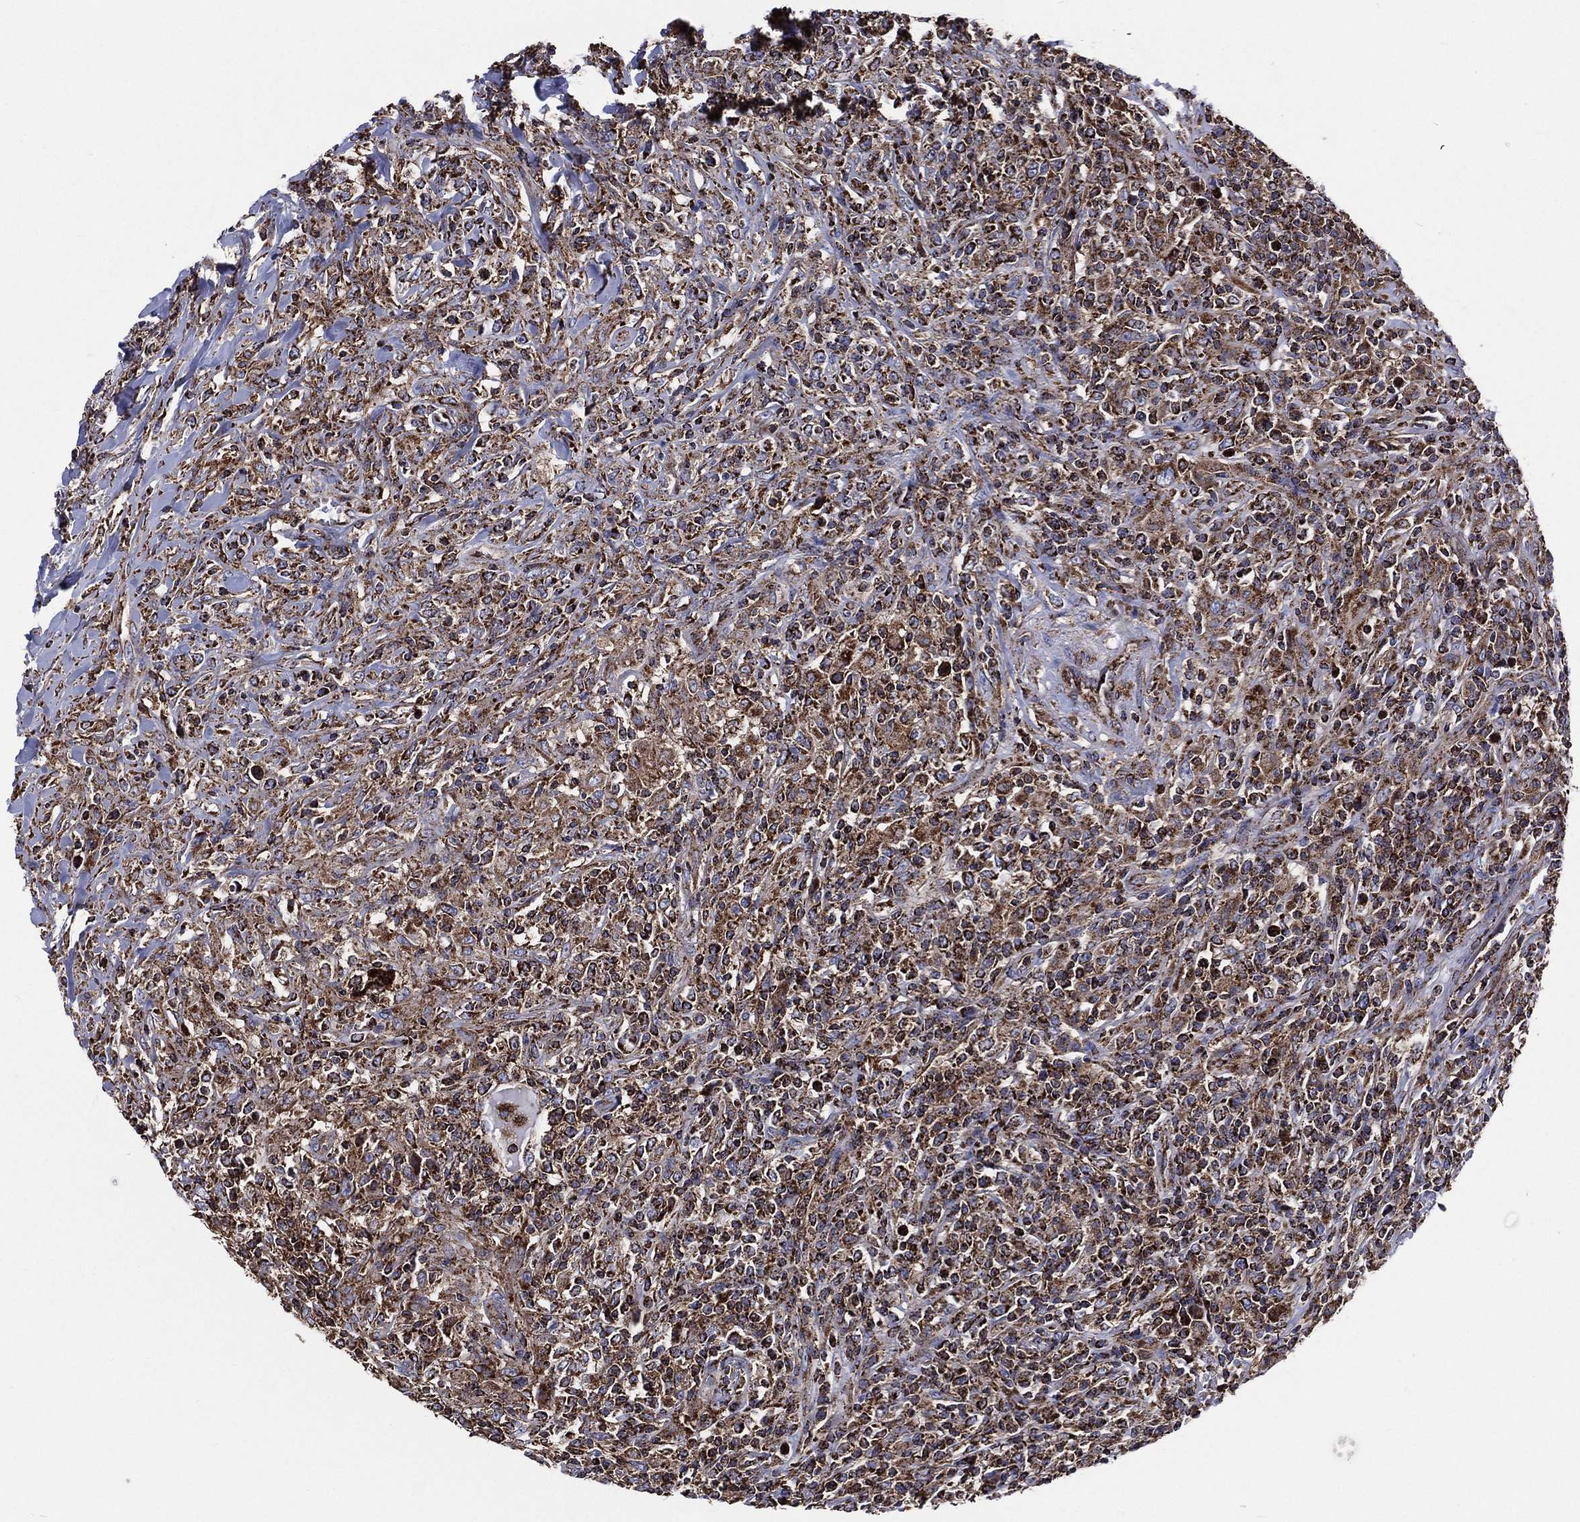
{"staining": {"intensity": "strong", "quantity": ">75%", "location": "cytoplasmic/membranous"}, "tissue": "lymphoma", "cell_type": "Tumor cells", "image_type": "cancer", "snomed": [{"axis": "morphology", "description": "Malignant lymphoma, non-Hodgkin's type, High grade"}, {"axis": "topography", "description": "Lung"}], "caption": "A high amount of strong cytoplasmic/membranous positivity is identified in about >75% of tumor cells in high-grade malignant lymphoma, non-Hodgkin's type tissue. The protein is shown in brown color, while the nuclei are stained blue.", "gene": "ANKRD37", "patient": {"sex": "male", "age": 79}}